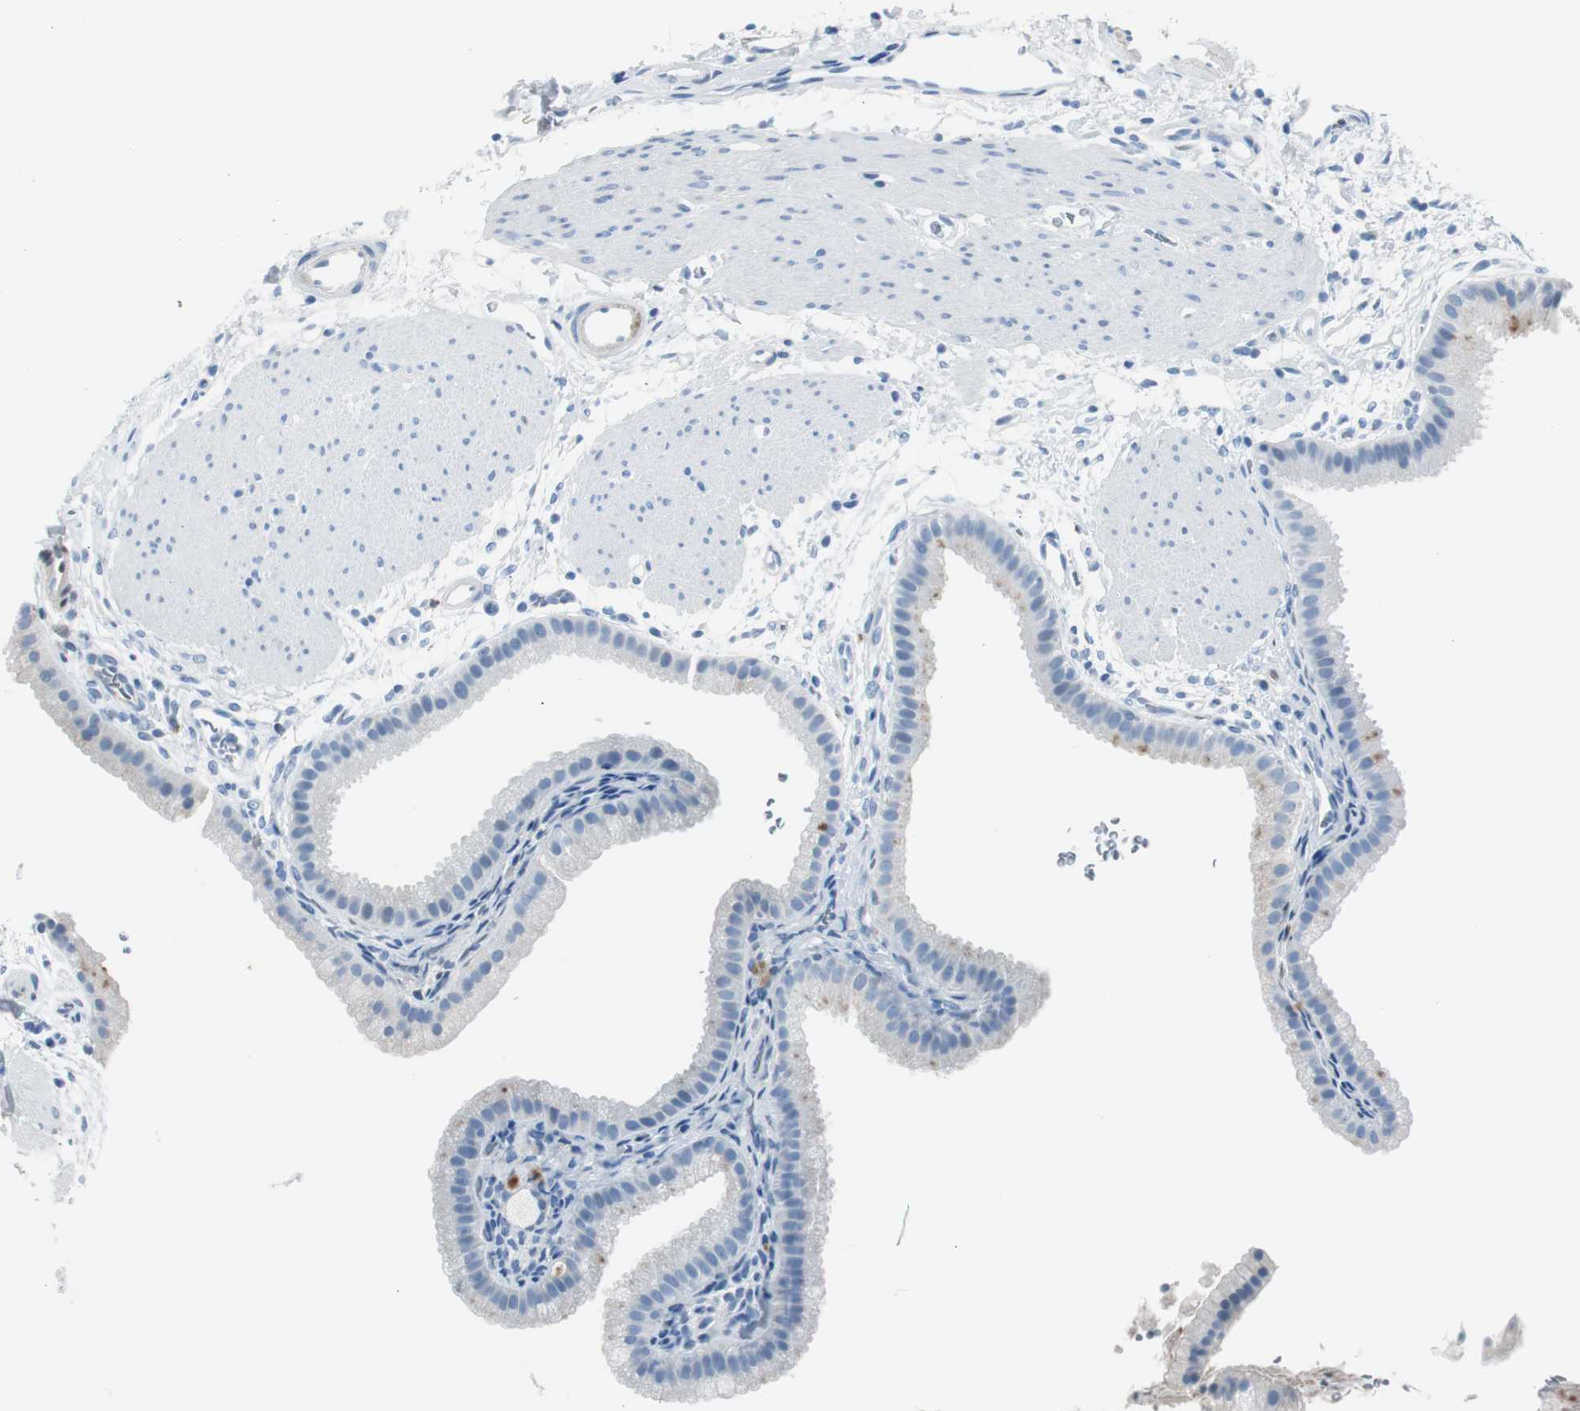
{"staining": {"intensity": "negative", "quantity": "none", "location": "none"}, "tissue": "gallbladder", "cell_type": "Glandular cells", "image_type": "normal", "snomed": [{"axis": "morphology", "description": "Normal tissue, NOS"}, {"axis": "topography", "description": "Gallbladder"}], "caption": "This photomicrograph is of benign gallbladder stained with immunohistochemistry (IHC) to label a protein in brown with the nuclei are counter-stained blue. There is no staining in glandular cells. (DAB (3,3'-diaminobenzidine) immunohistochemistry (IHC) visualized using brightfield microscopy, high magnification).", "gene": "SERPINF1", "patient": {"sex": "female", "age": 64}}